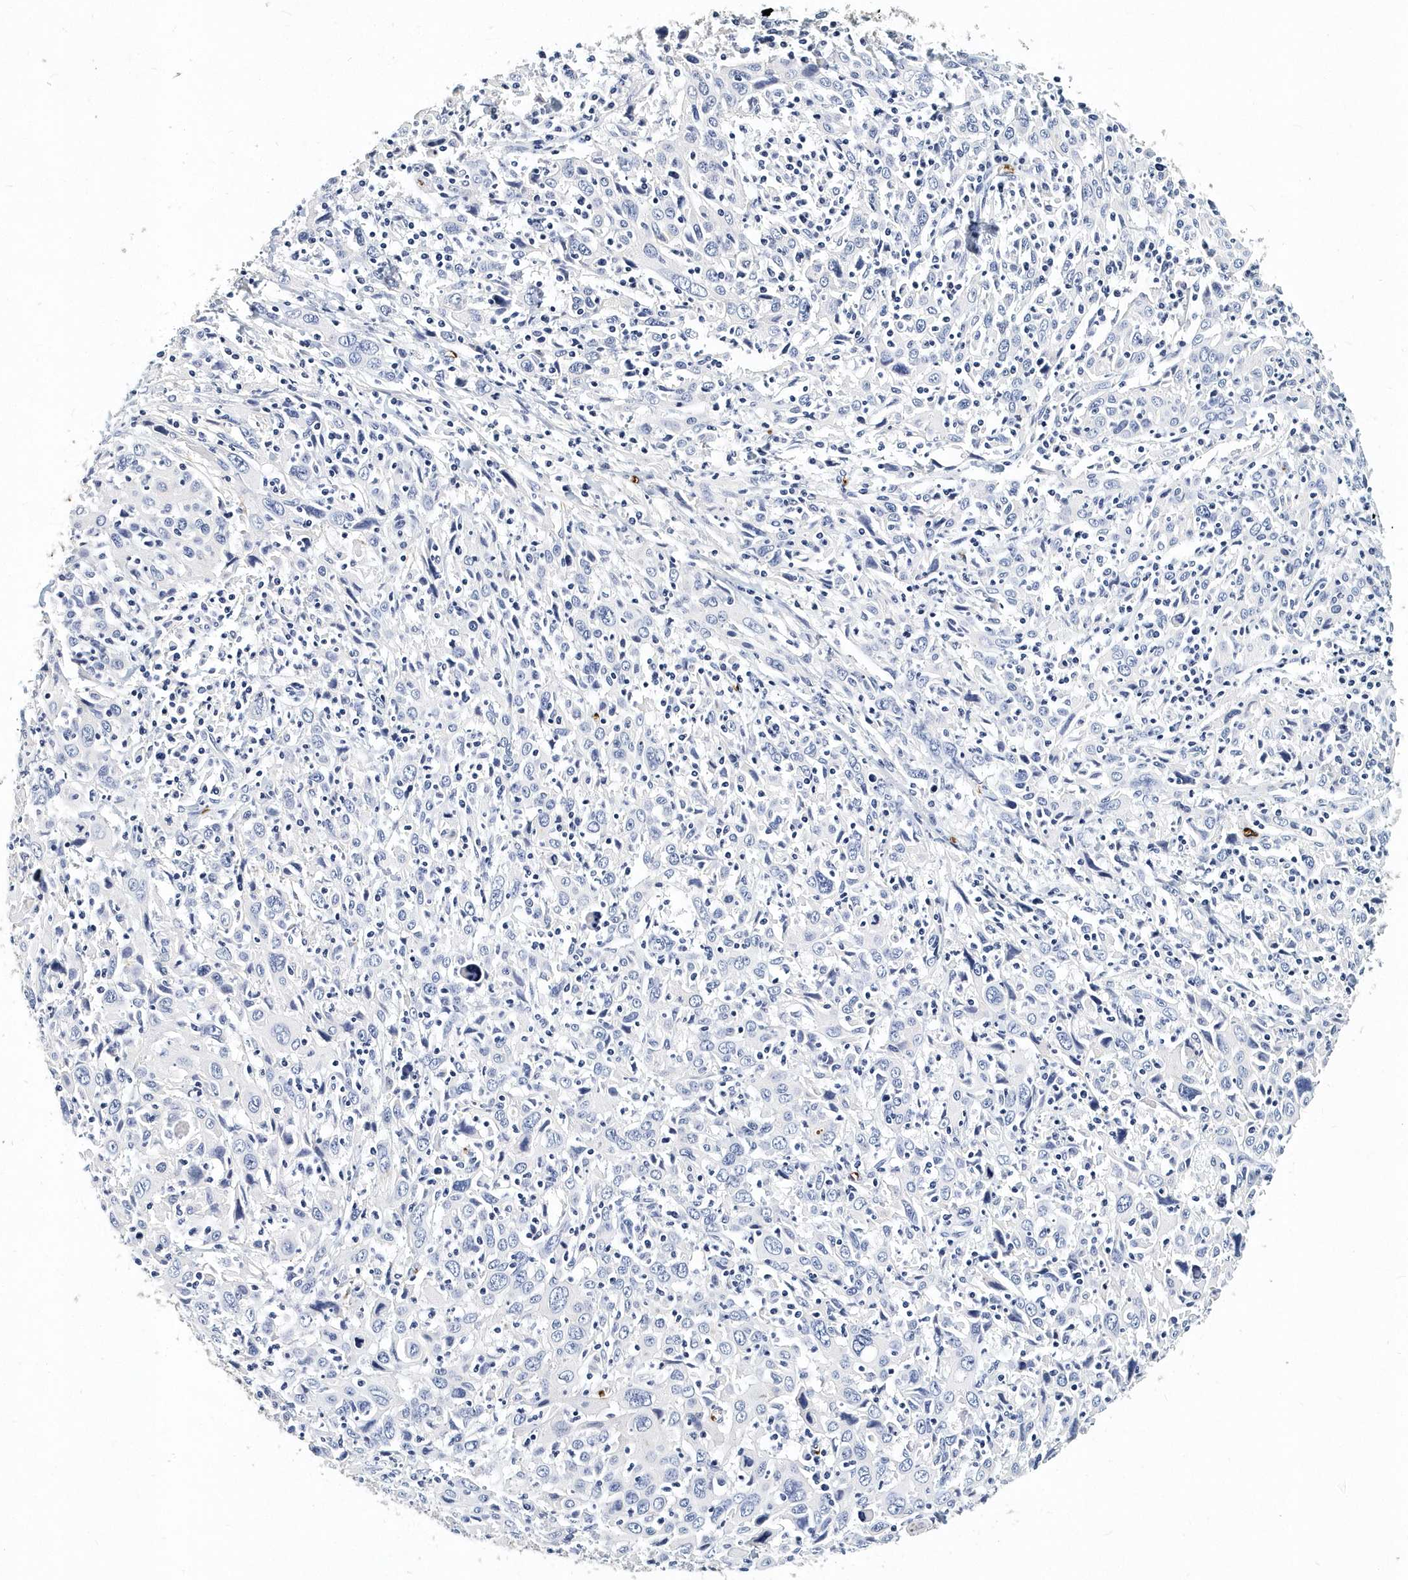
{"staining": {"intensity": "negative", "quantity": "none", "location": "none"}, "tissue": "cervical cancer", "cell_type": "Tumor cells", "image_type": "cancer", "snomed": [{"axis": "morphology", "description": "Squamous cell carcinoma, NOS"}, {"axis": "topography", "description": "Cervix"}], "caption": "DAB (3,3'-diaminobenzidine) immunohistochemical staining of human cervical squamous cell carcinoma exhibits no significant staining in tumor cells.", "gene": "ITGA2B", "patient": {"sex": "female", "age": 46}}